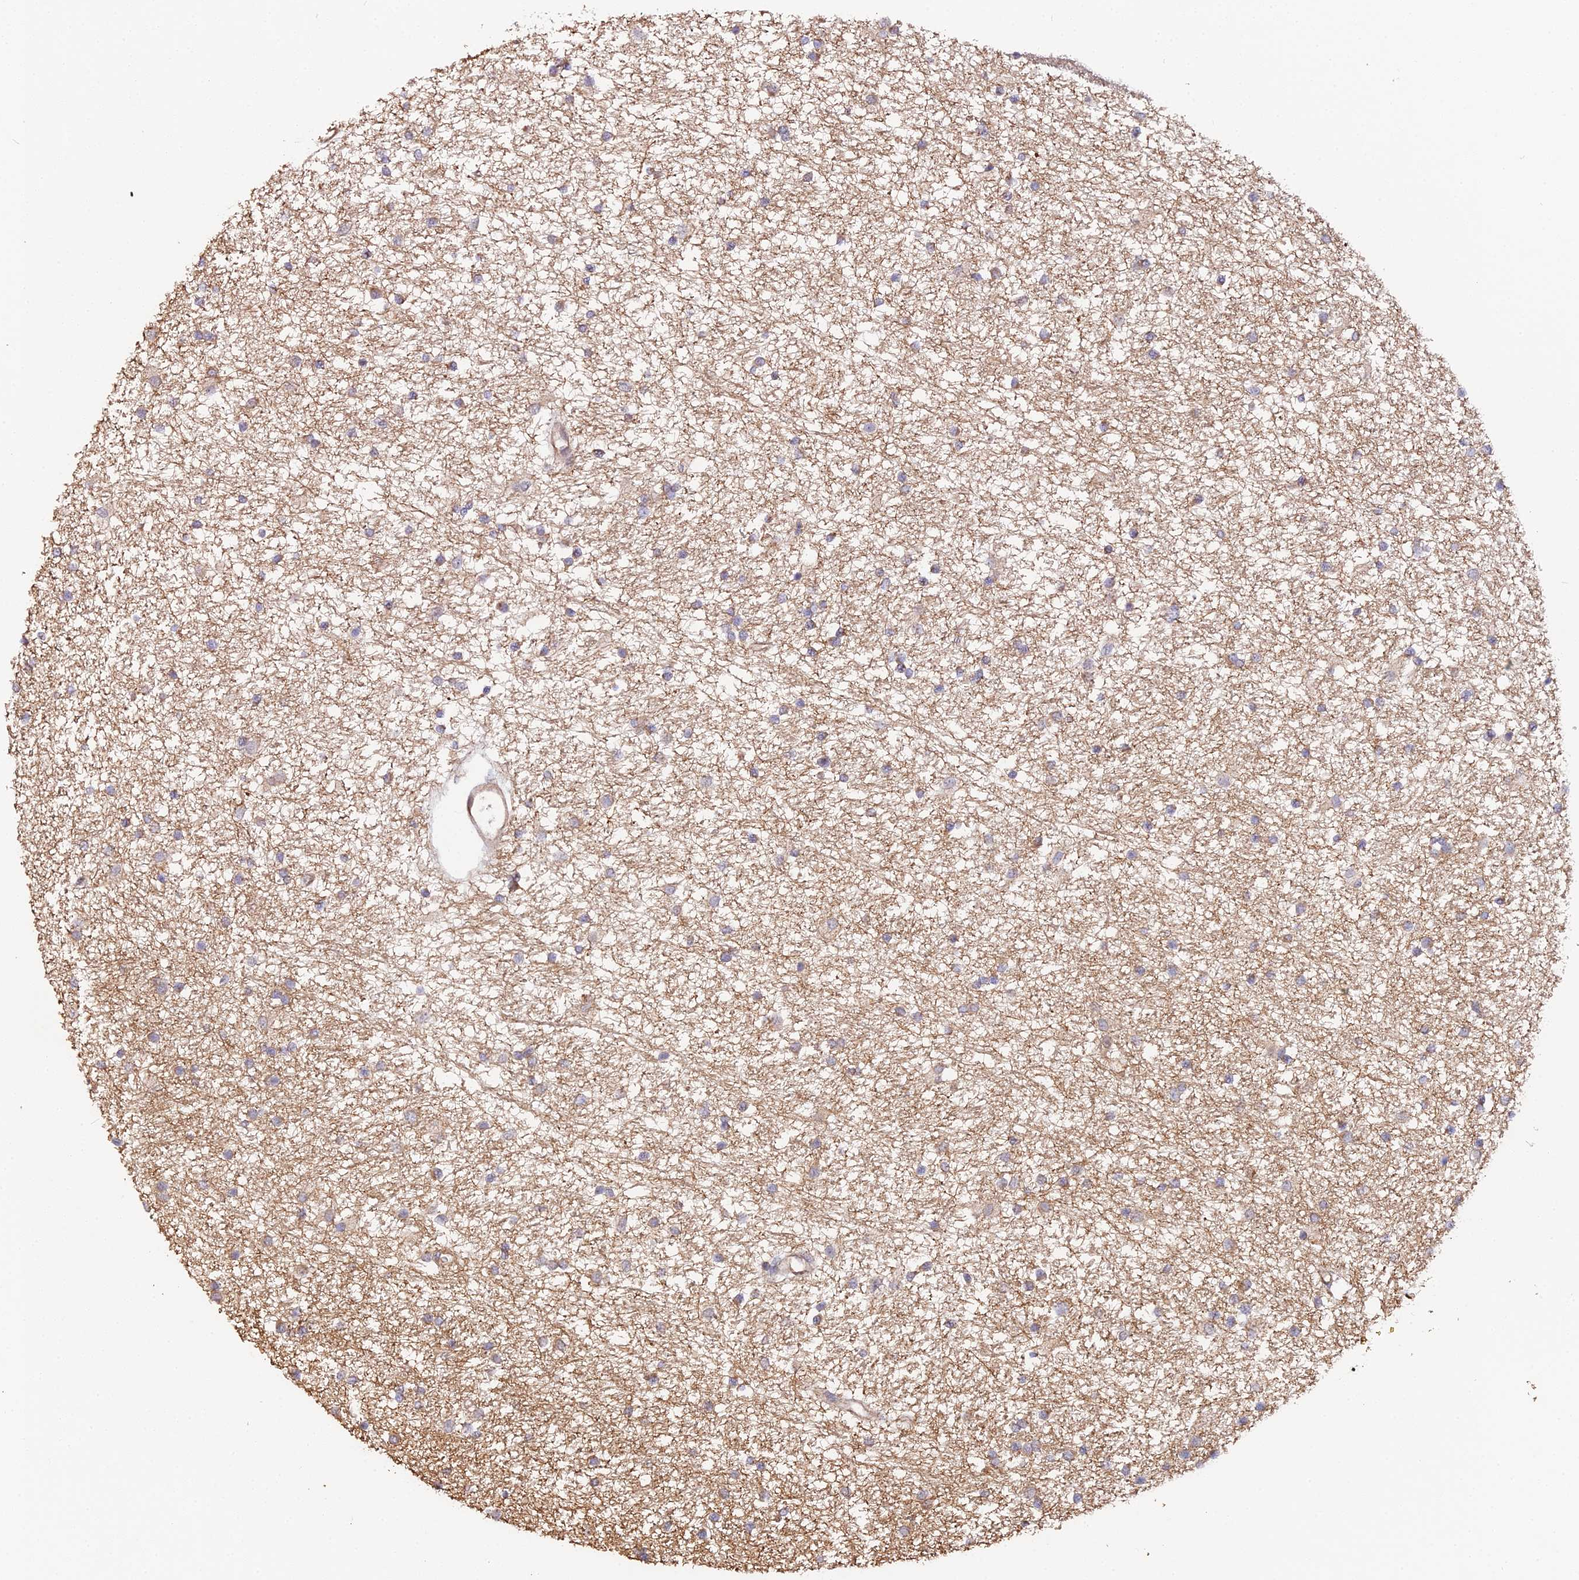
{"staining": {"intensity": "weak", "quantity": "<25%", "location": "cytoplasmic/membranous"}, "tissue": "glioma", "cell_type": "Tumor cells", "image_type": "cancer", "snomed": [{"axis": "morphology", "description": "Glioma, malignant, High grade"}, {"axis": "topography", "description": "Brain"}], "caption": "Immunohistochemical staining of glioma exhibits no significant expression in tumor cells. (Immunohistochemistry (ihc), brightfield microscopy, high magnification).", "gene": "TRIM26", "patient": {"sex": "male", "age": 77}}